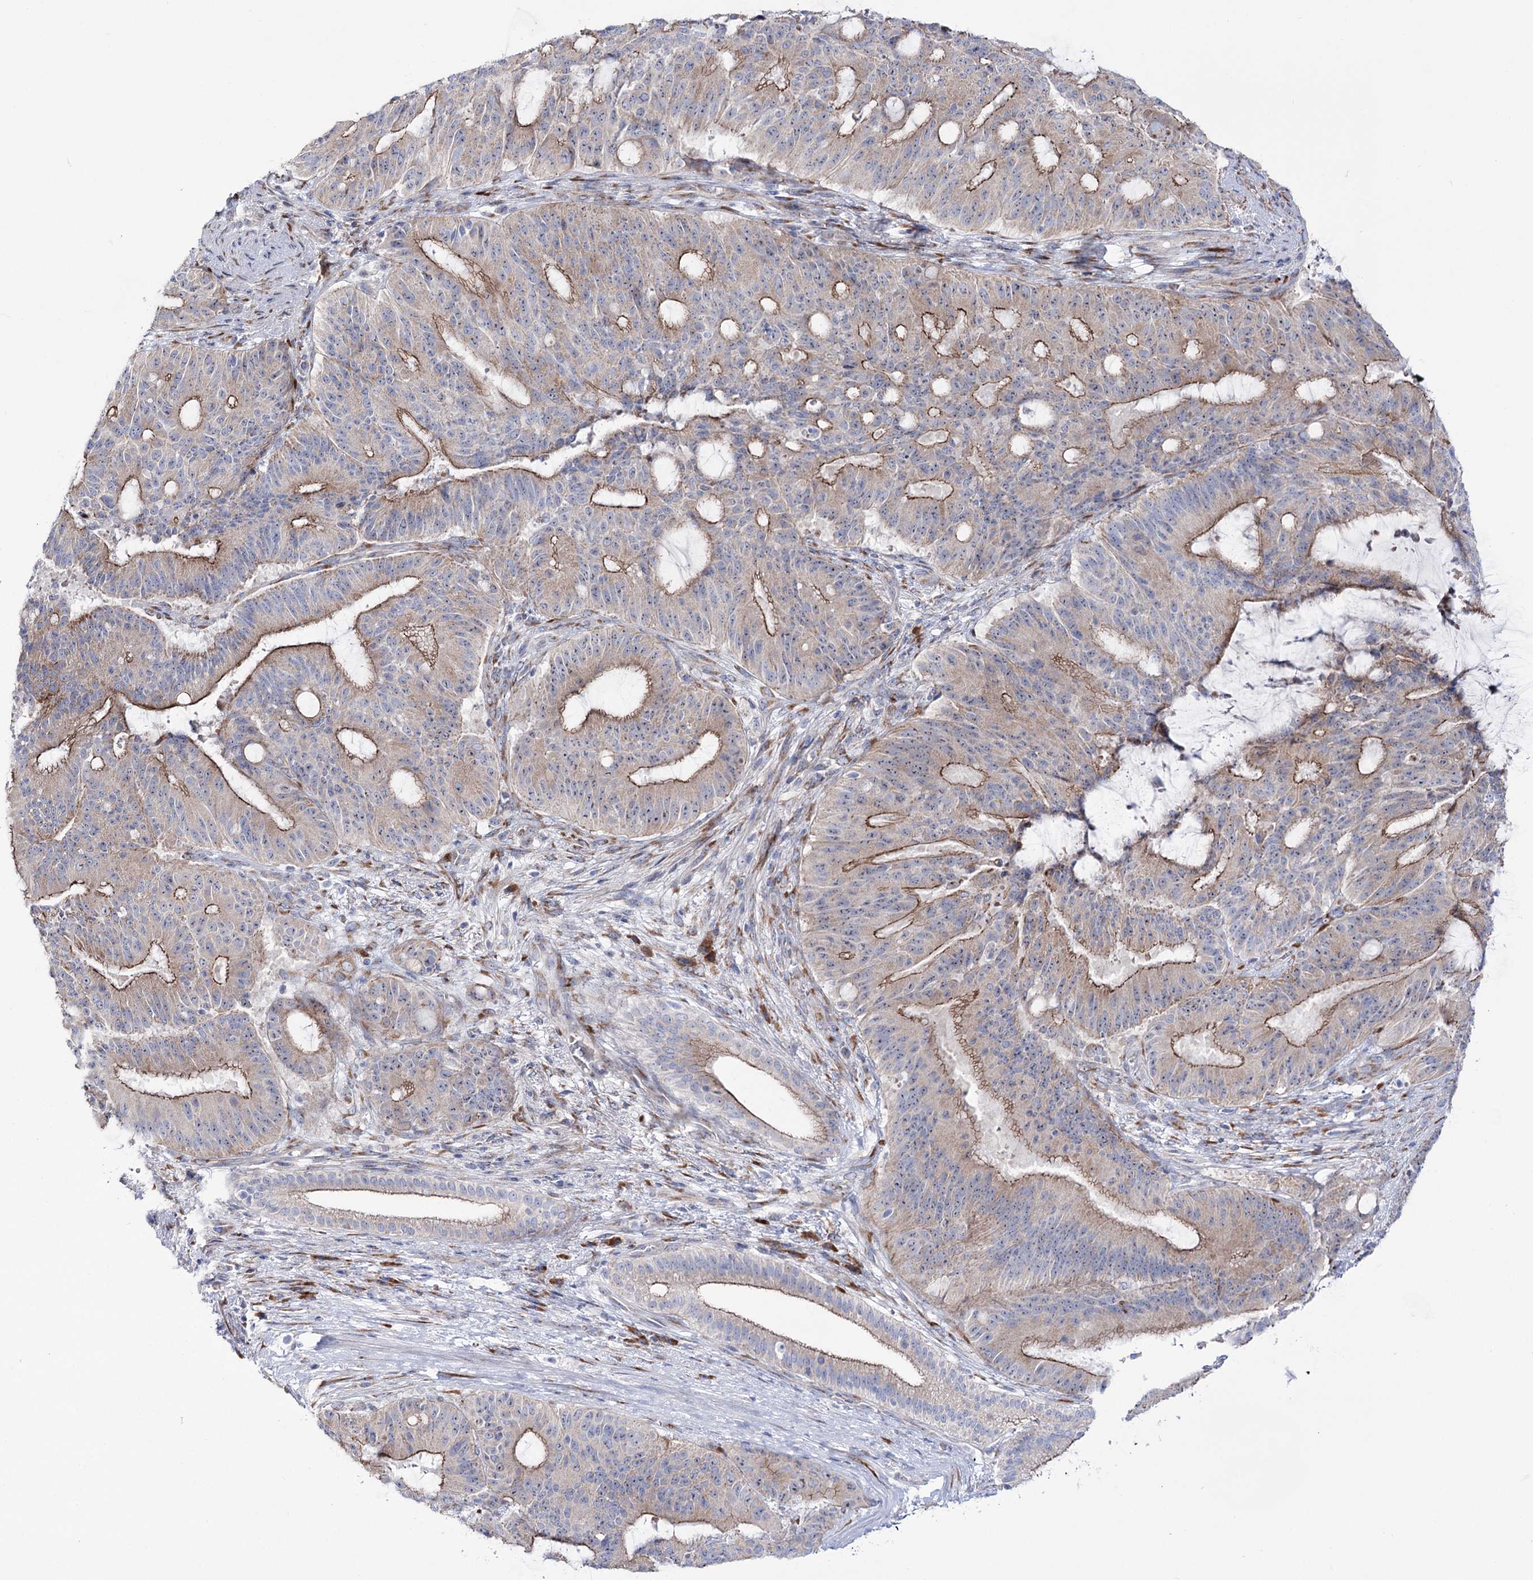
{"staining": {"intensity": "moderate", "quantity": "25%-75%", "location": "cytoplasmic/membranous"}, "tissue": "liver cancer", "cell_type": "Tumor cells", "image_type": "cancer", "snomed": [{"axis": "morphology", "description": "Normal tissue, NOS"}, {"axis": "morphology", "description": "Cholangiocarcinoma"}, {"axis": "topography", "description": "Liver"}, {"axis": "topography", "description": "Peripheral nerve tissue"}], "caption": "This is a micrograph of immunohistochemistry staining of cholangiocarcinoma (liver), which shows moderate expression in the cytoplasmic/membranous of tumor cells.", "gene": "METTL5", "patient": {"sex": "female", "age": 73}}